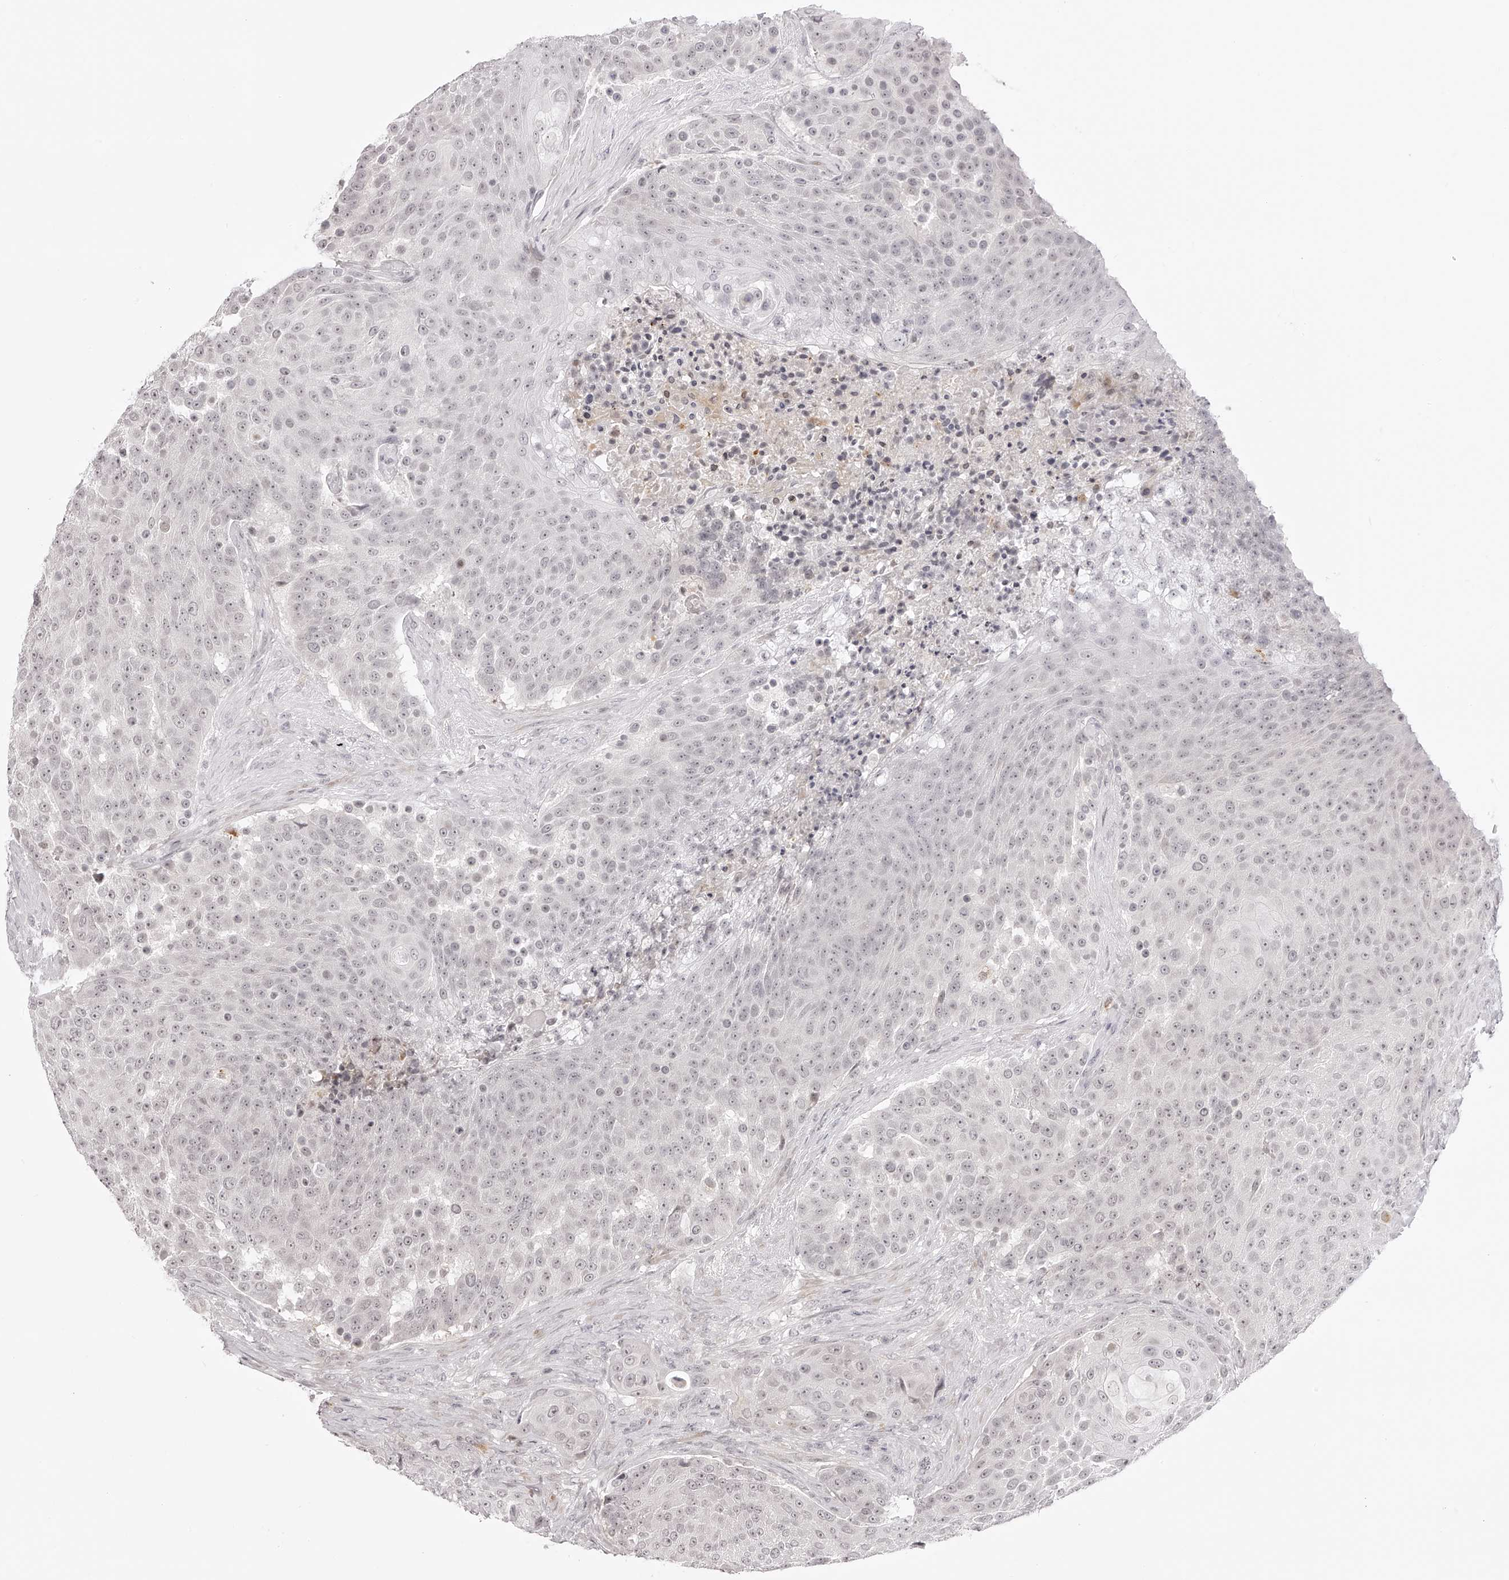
{"staining": {"intensity": "weak", "quantity": "25%-75%", "location": "nuclear"}, "tissue": "urothelial cancer", "cell_type": "Tumor cells", "image_type": "cancer", "snomed": [{"axis": "morphology", "description": "Urothelial carcinoma, High grade"}, {"axis": "topography", "description": "Urinary bladder"}], "caption": "Protein expression analysis of human high-grade urothelial carcinoma reveals weak nuclear staining in about 25%-75% of tumor cells.", "gene": "PLEKHG1", "patient": {"sex": "female", "age": 63}}